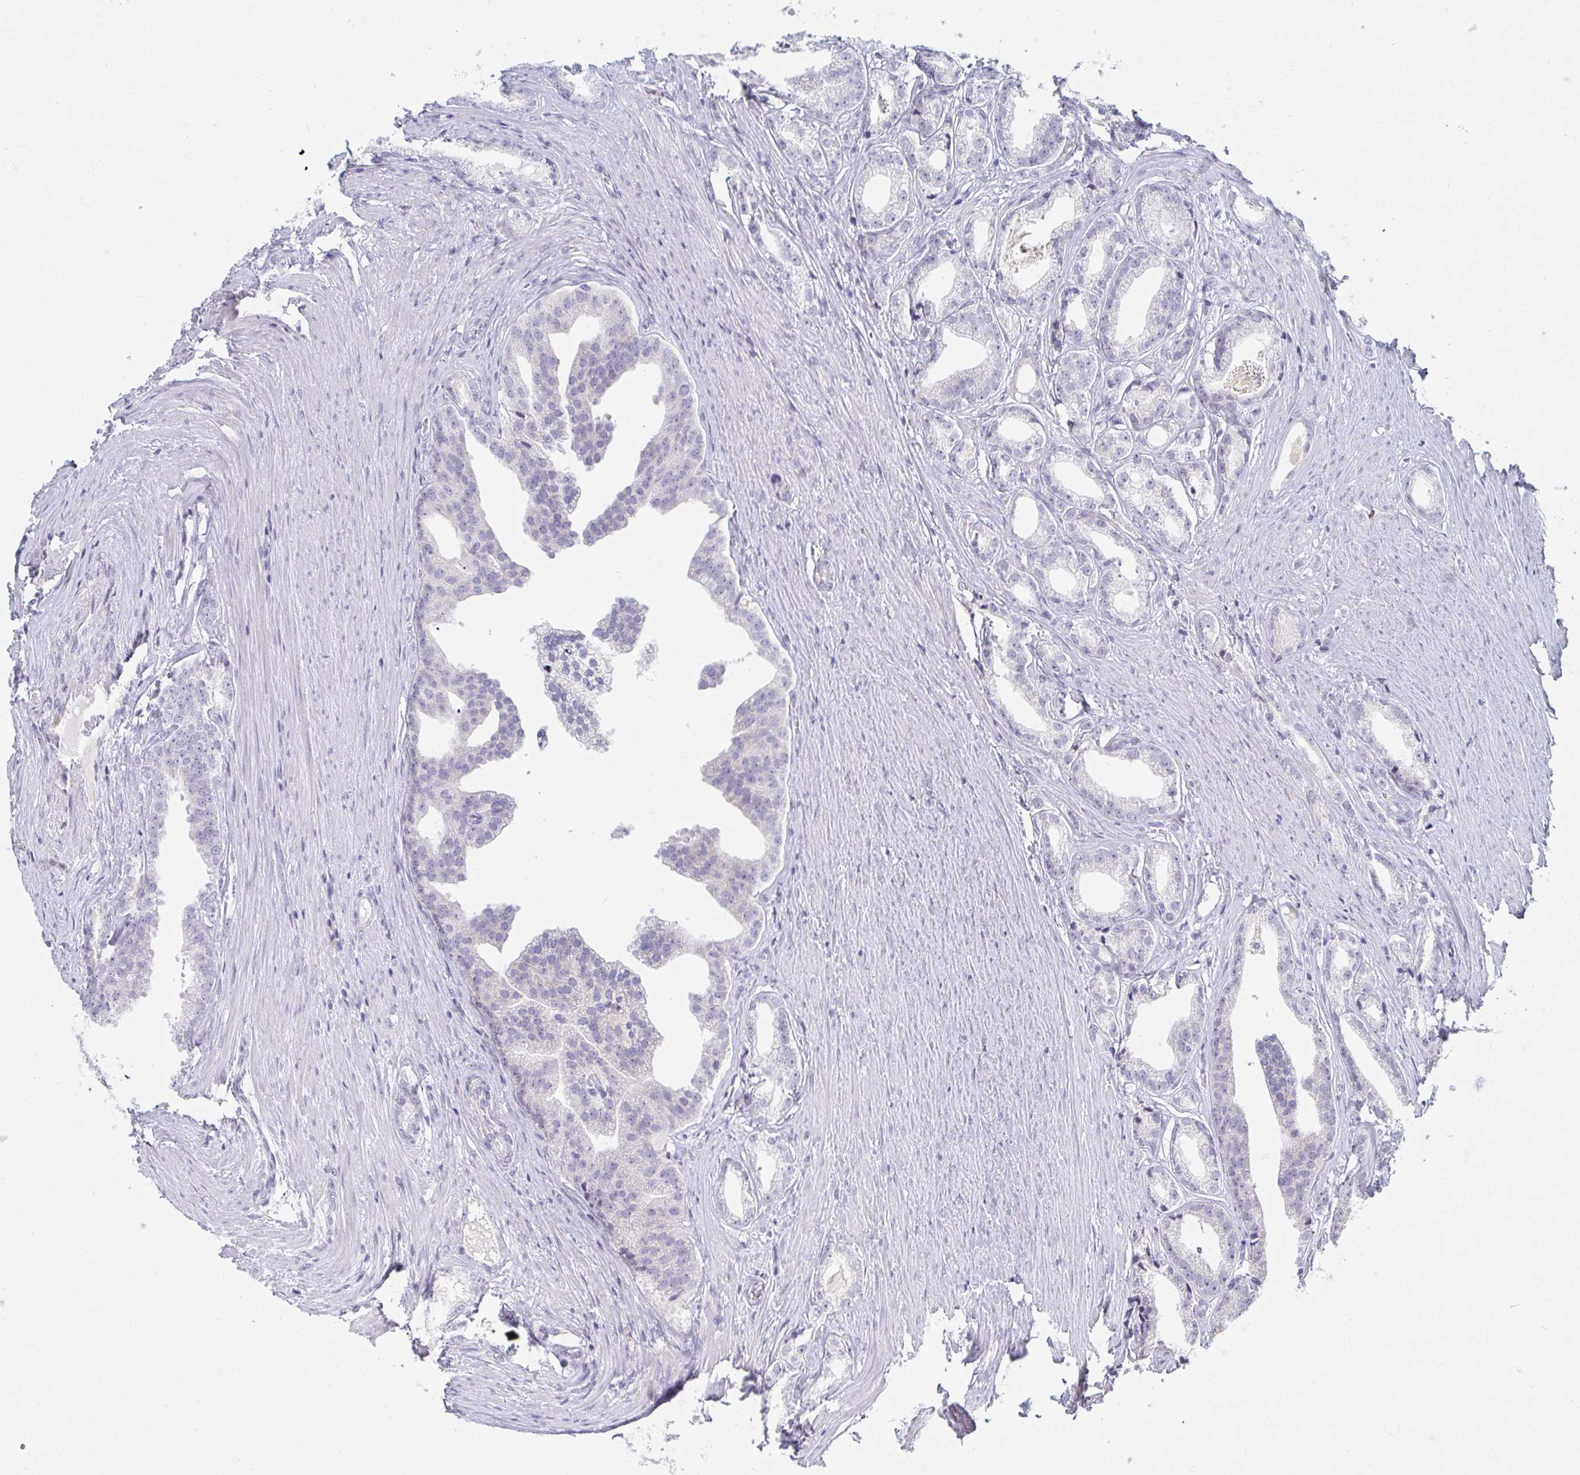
{"staining": {"intensity": "negative", "quantity": "none", "location": "none"}, "tissue": "prostate cancer", "cell_type": "Tumor cells", "image_type": "cancer", "snomed": [{"axis": "morphology", "description": "Adenocarcinoma, Low grade"}, {"axis": "topography", "description": "Prostate"}], "caption": "Tumor cells are negative for brown protein staining in prostate low-grade adenocarcinoma. (Immunohistochemistry, brightfield microscopy, high magnification).", "gene": "MYLK2", "patient": {"sex": "male", "age": 65}}